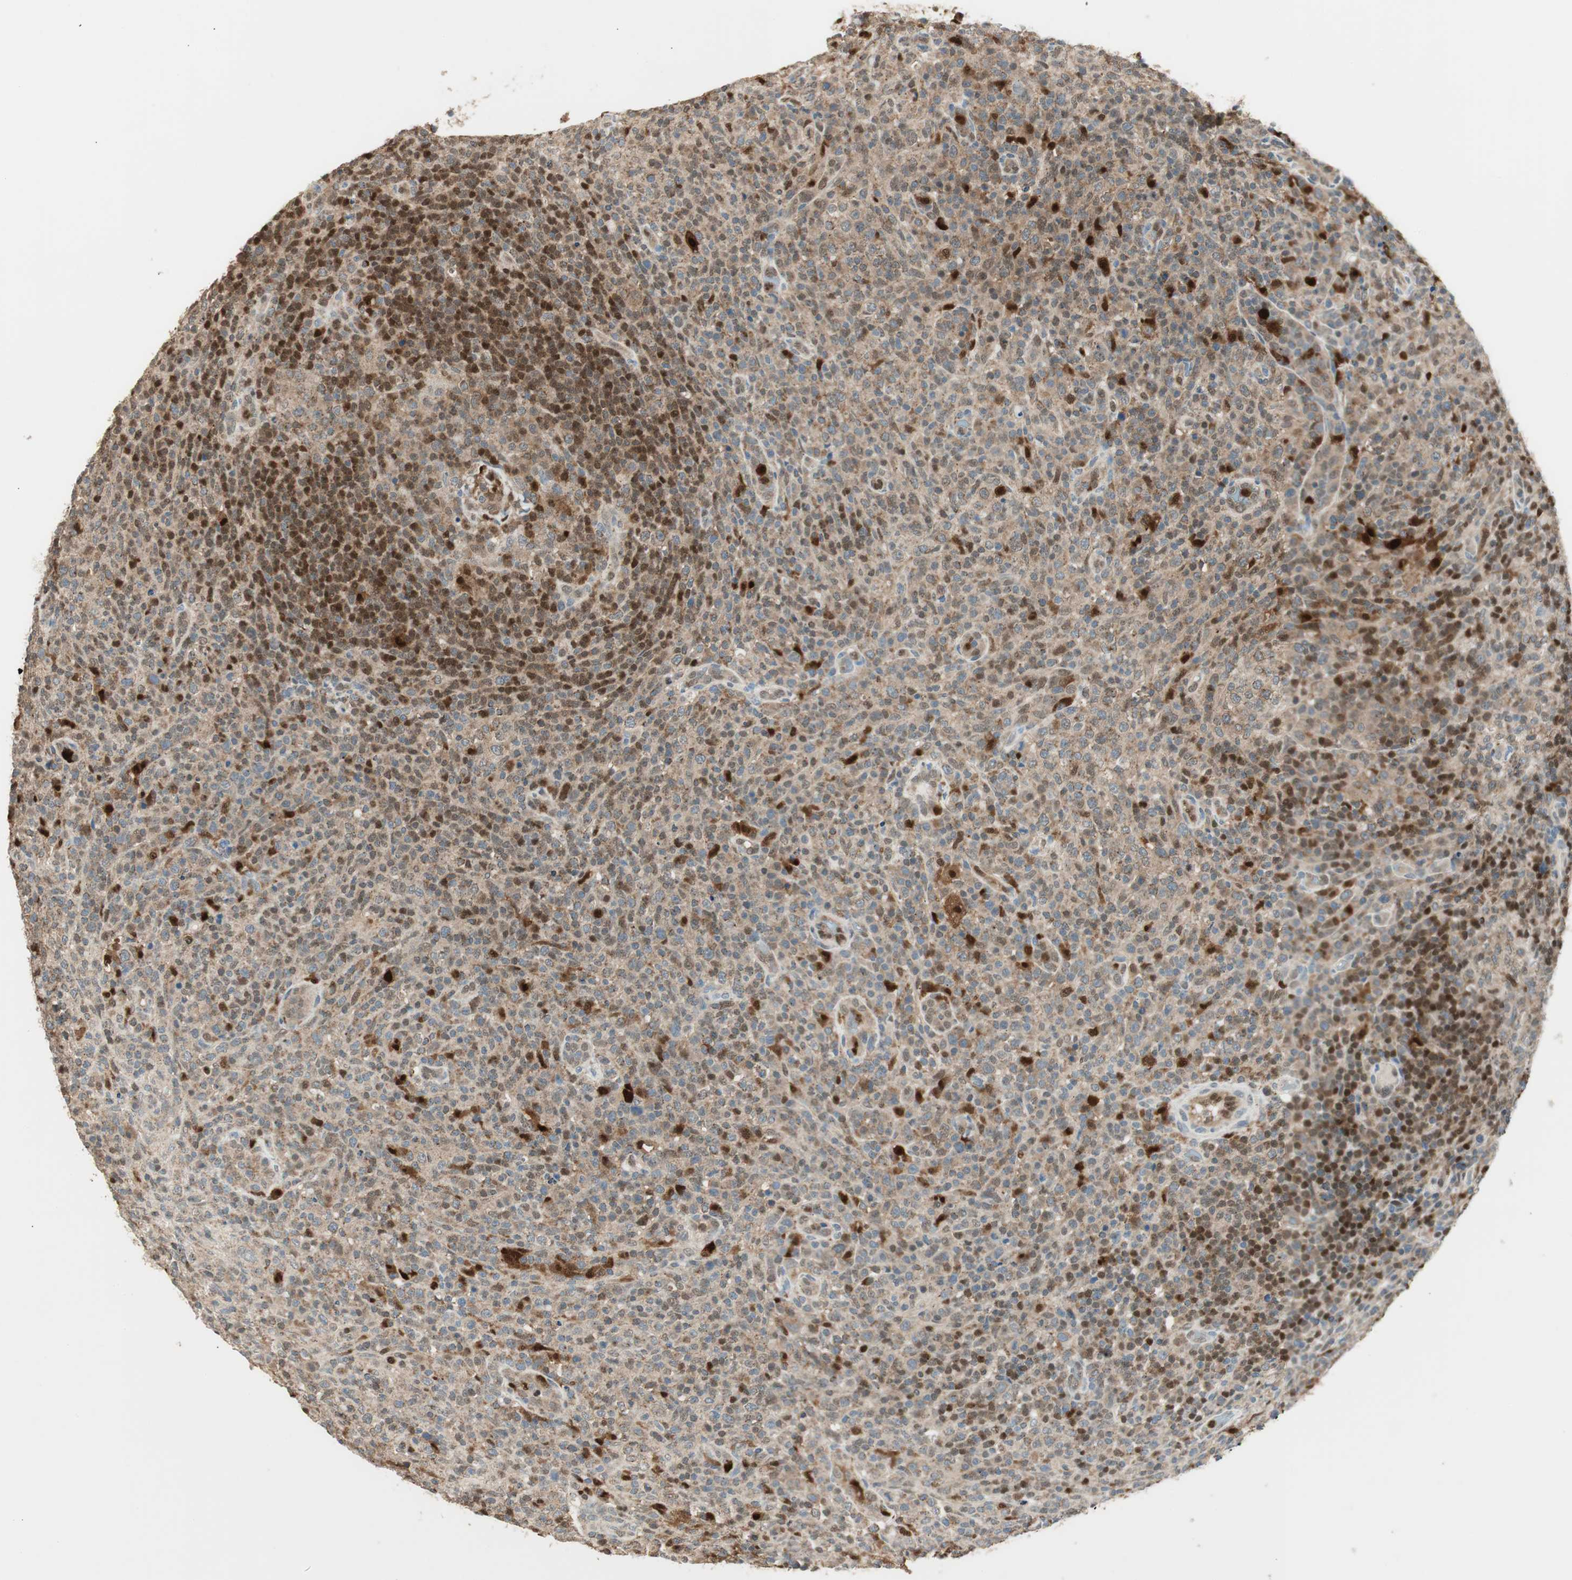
{"staining": {"intensity": "strong", "quantity": "<25%", "location": "nuclear"}, "tissue": "lymphoma", "cell_type": "Tumor cells", "image_type": "cancer", "snomed": [{"axis": "morphology", "description": "Malignant lymphoma, non-Hodgkin's type, High grade"}, {"axis": "topography", "description": "Lymph node"}], "caption": "Lymphoma stained for a protein demonstrates strong nuclear positivity in tumor cells.", "gene": "LTA4H", "patient": {"sex": "female", "age": 76}}